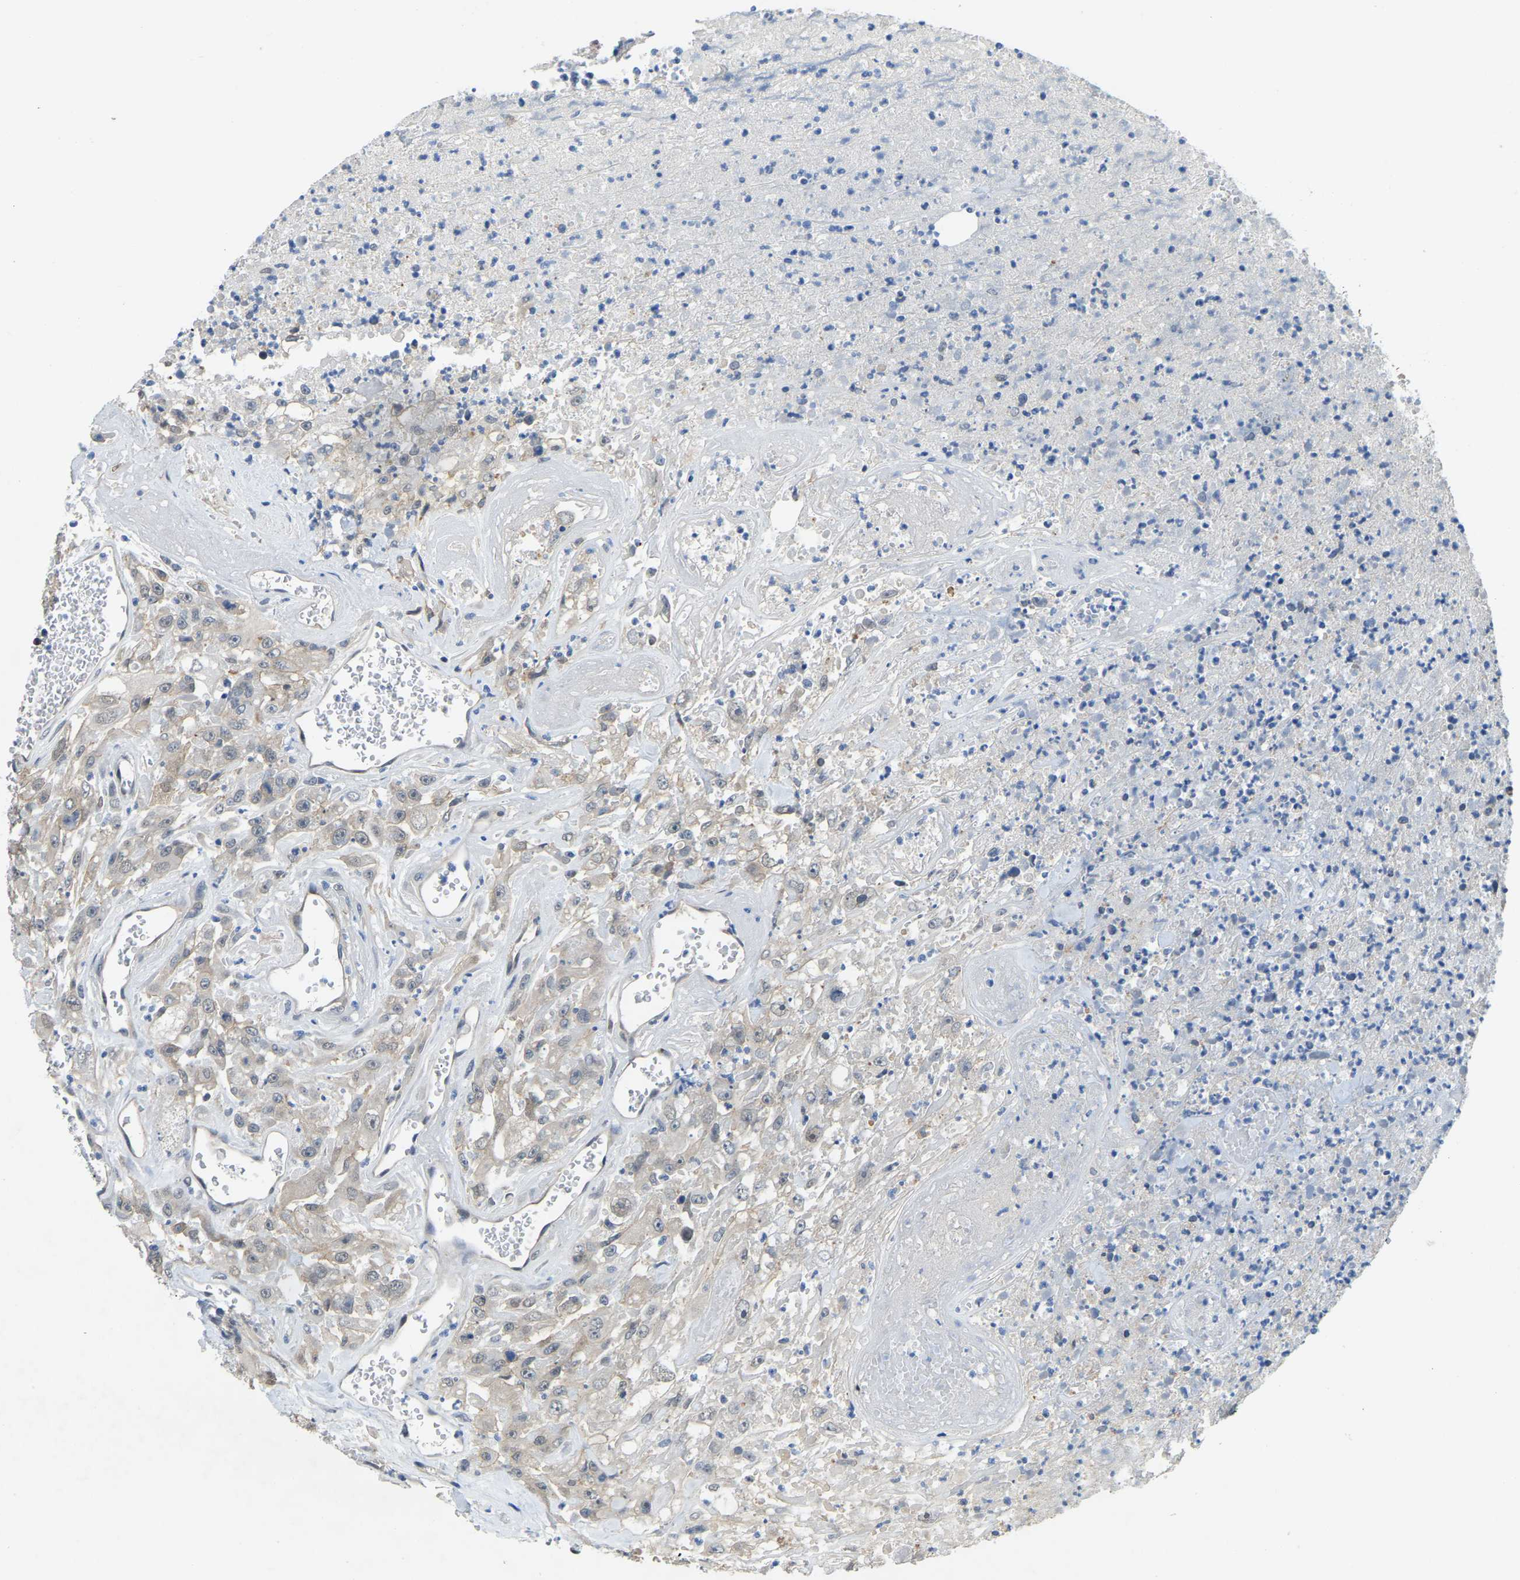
{"staining": {"intensity": "weak", "quantity": "<25%", "location": "cytoplasmic/membranous"}, "tissue": "urothelial cancer", "cell_type": "Tumor cells", "image_type": "cancer", "snomed": [{"axis": "morphology", "description": "Urothelial carcinoma, High grade"}, {"axis": "topography", "description": "Urinary bladder"}], "caption": "Urothelial cancer was stained to show a protein in brown. There is no significant positivity in tumor cells.", "gene": "AHNAK", "patient": {"sex": "male", "age": 46}}